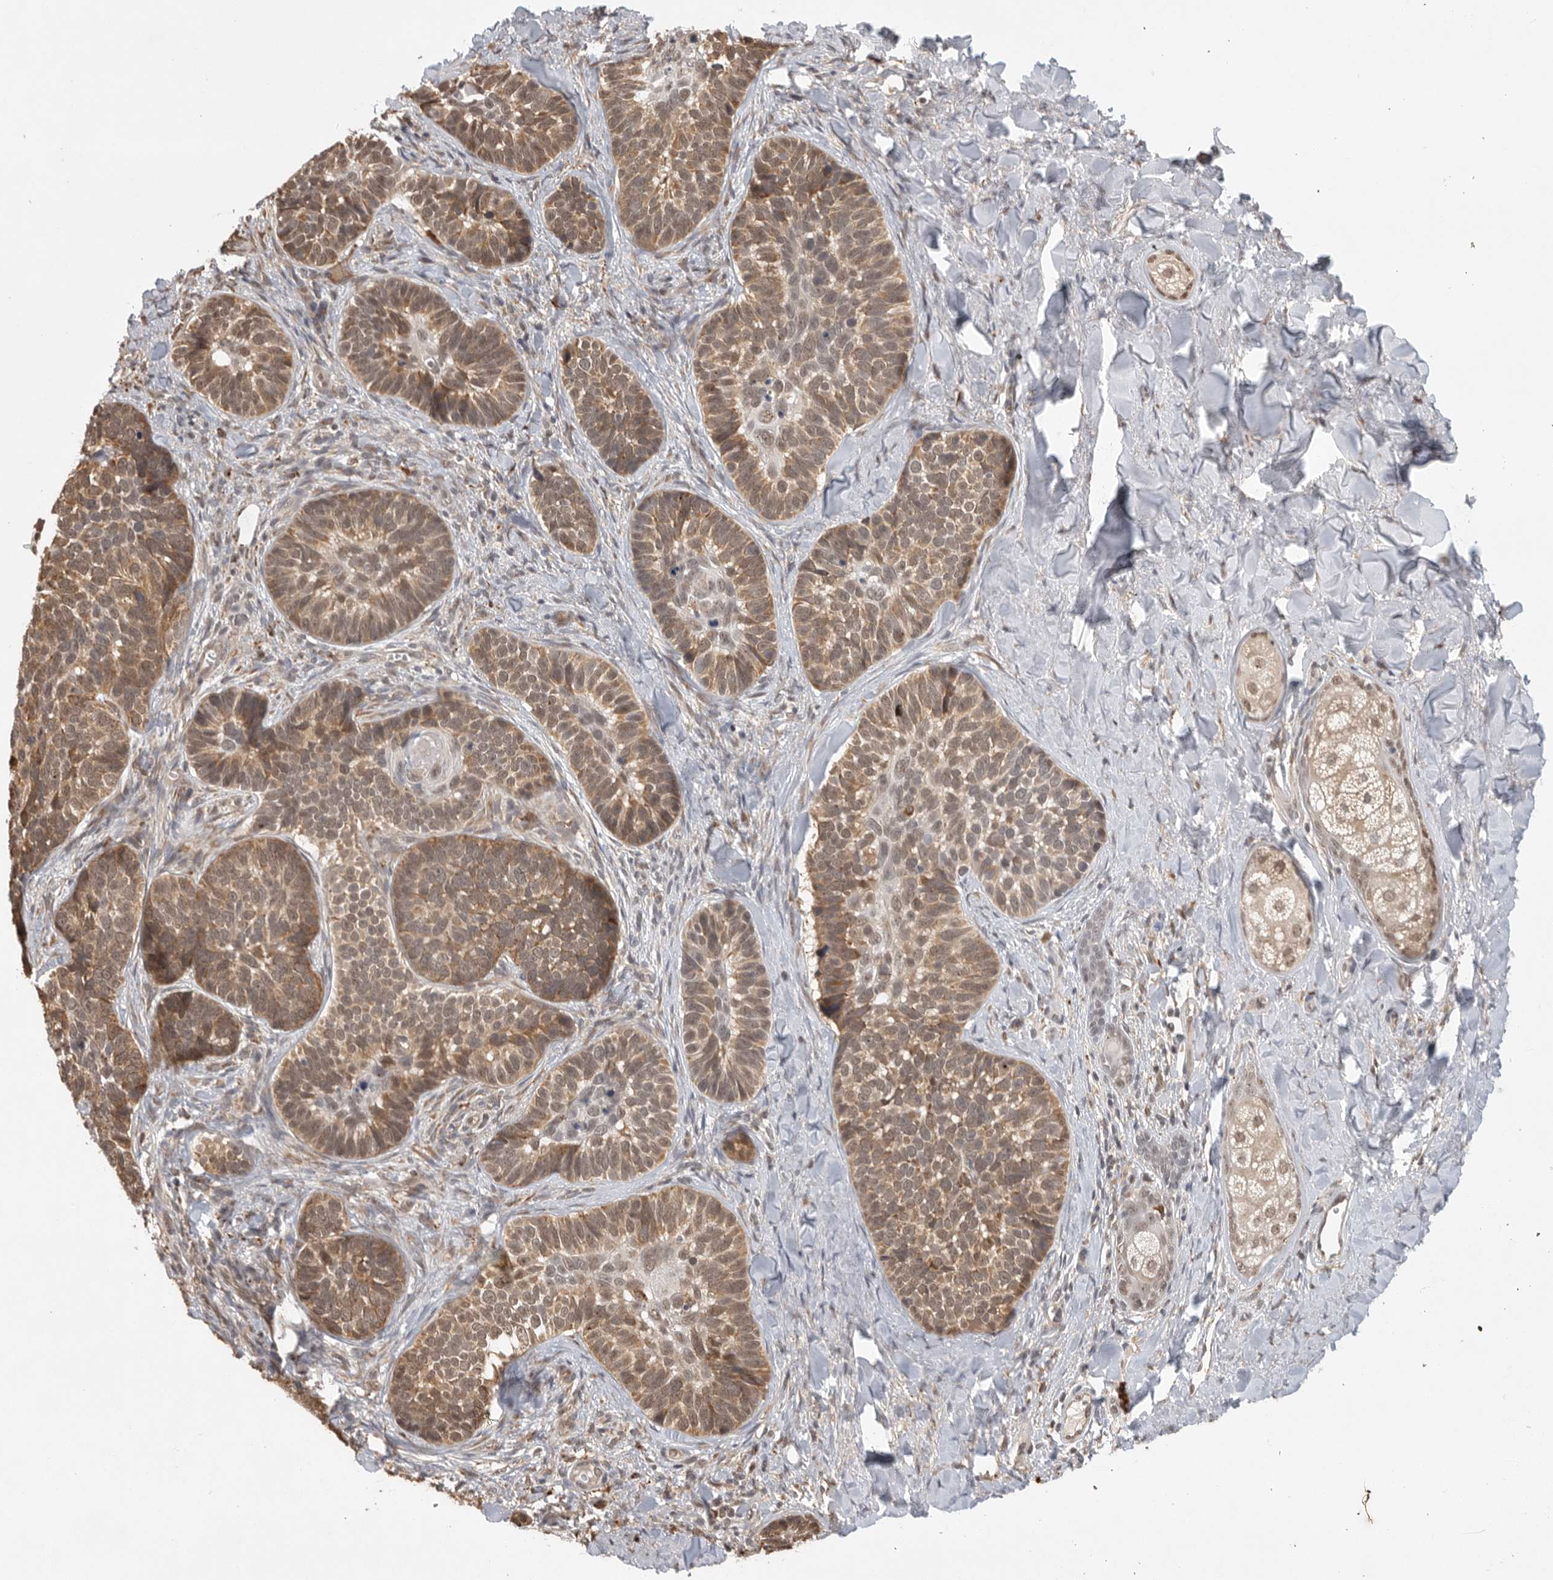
{"staining": {"intensity": "moderate", "quantity": ">75%", "location": "cytoplasmic/membranous,nuclear"}, "tissue": "skin cancer", "cell_type": "Tumor cells", "image_type": "cancer", "snomed": [{"axis": "morphology", "description": "Basal cell carcinoma"}, {"axis": "topography", "description": "Skin"}], "caption": "Protein staining of skin cancer (basal cell carcinoma) tissue displays moderate cytoplasmic/membranous and nuclear positivity in approximately >75% of tumor cells. The protein is stained brown, and the nuclei are stained in blue (DAB (3,3'-diaminobenzidine) IHC with brightfield microscopy, high magnification).", "gene": "ZNF83", "patient": {"sex": "male", "age": 62}}